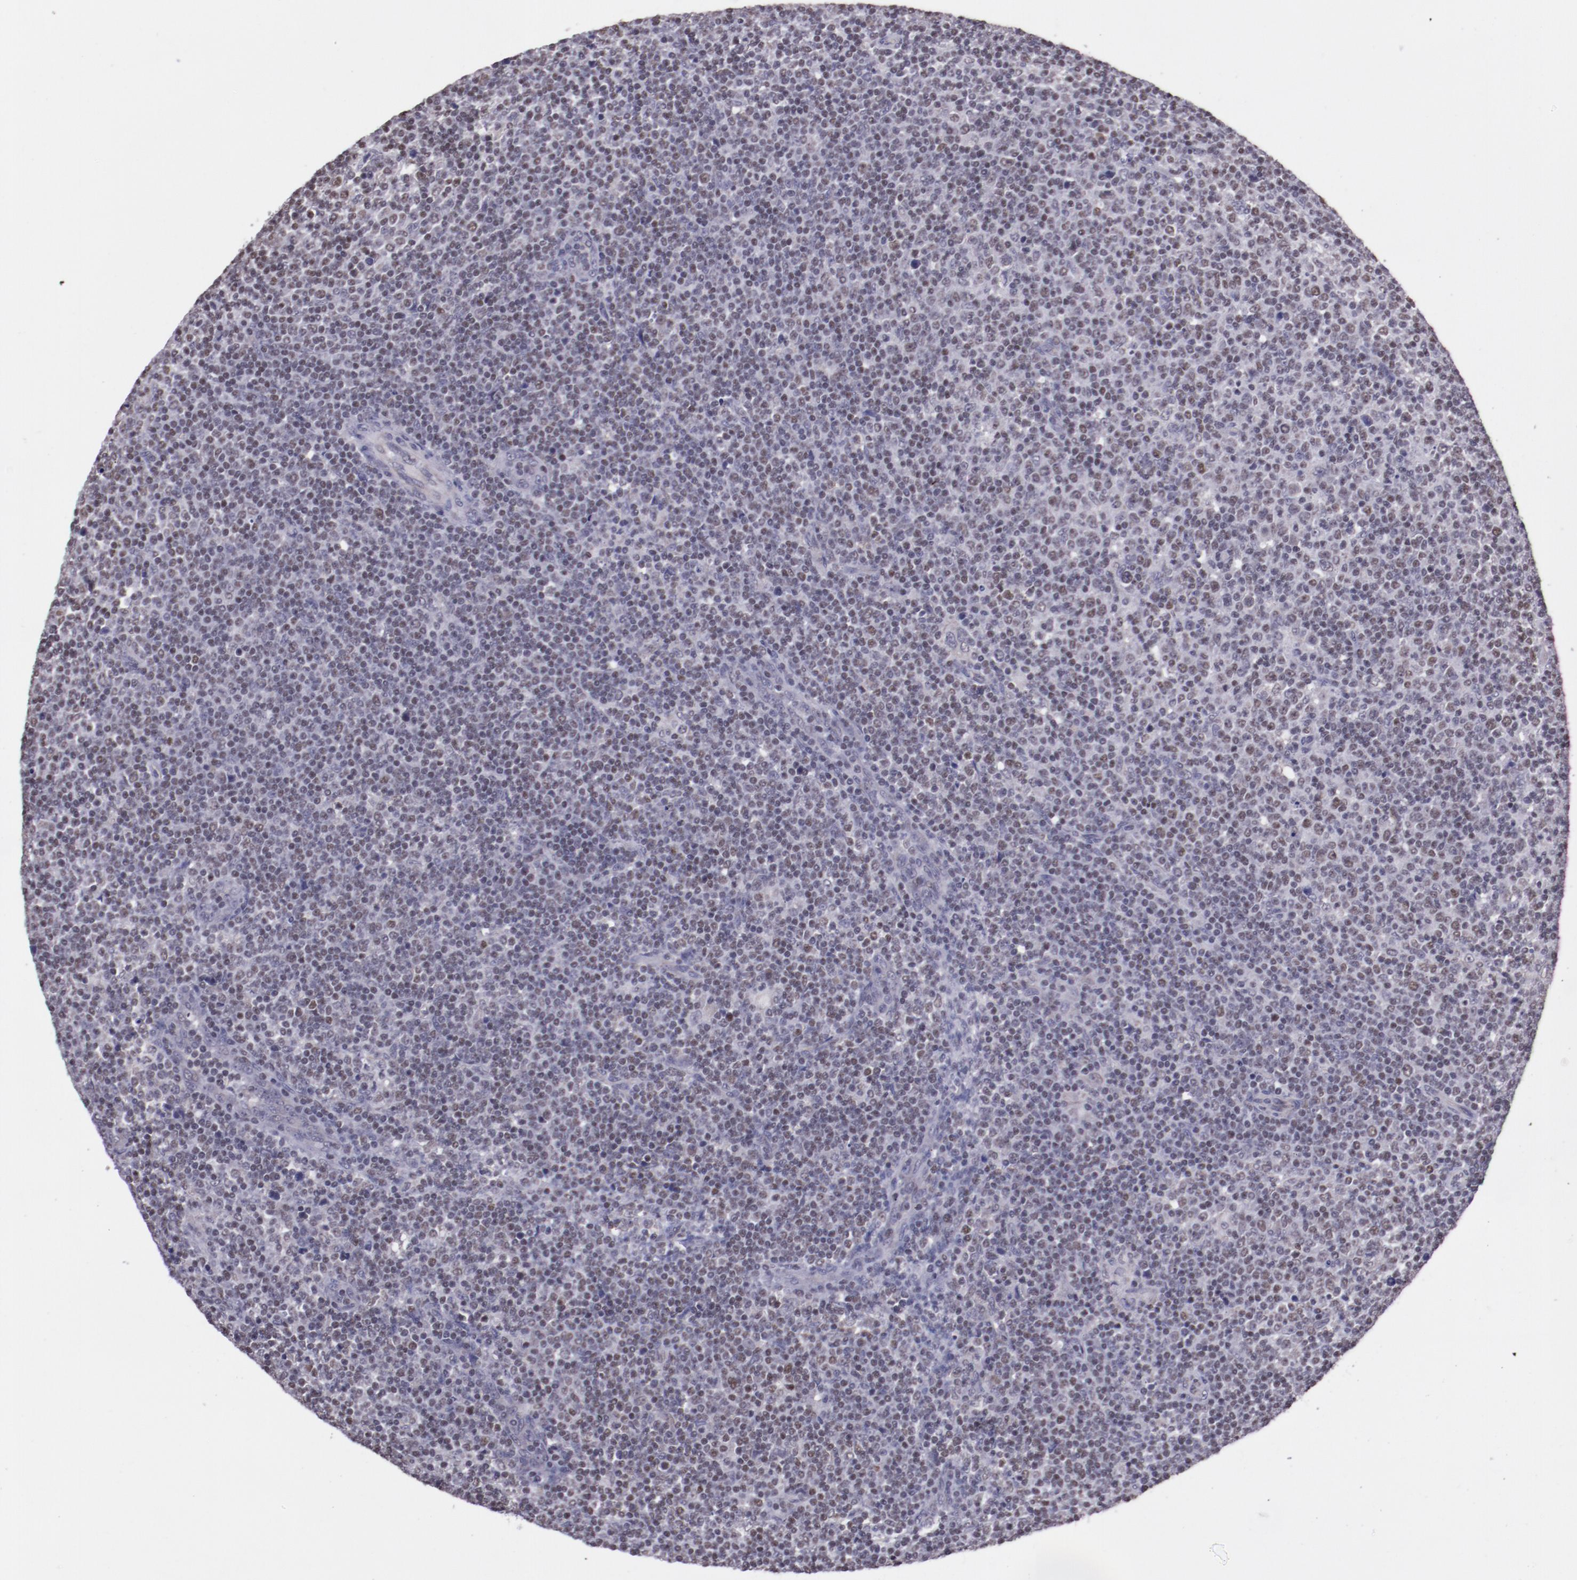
{"staining": {"intensity": "weak", "quantity": "<25%", "location": "nuclear"}, "tissue": "lymphoma", "cell_type": "Tumor cells", "image_type": "cancer", "snomed": [{"axis": "morphology", "description": "Malignant lymphoma, non-Hodgkin's type, Low grade"}, {"axis": "topography", "description": "Lymph node"}], "caption": "This is an immunohistochemistry (IHC) histopathology image of malignant lymphoma, non-Hodgkin's type (low-grade). There is no staining in tumor cells.", "gene": "ELF1", "patient": {"sex": "male", "age": 70}}